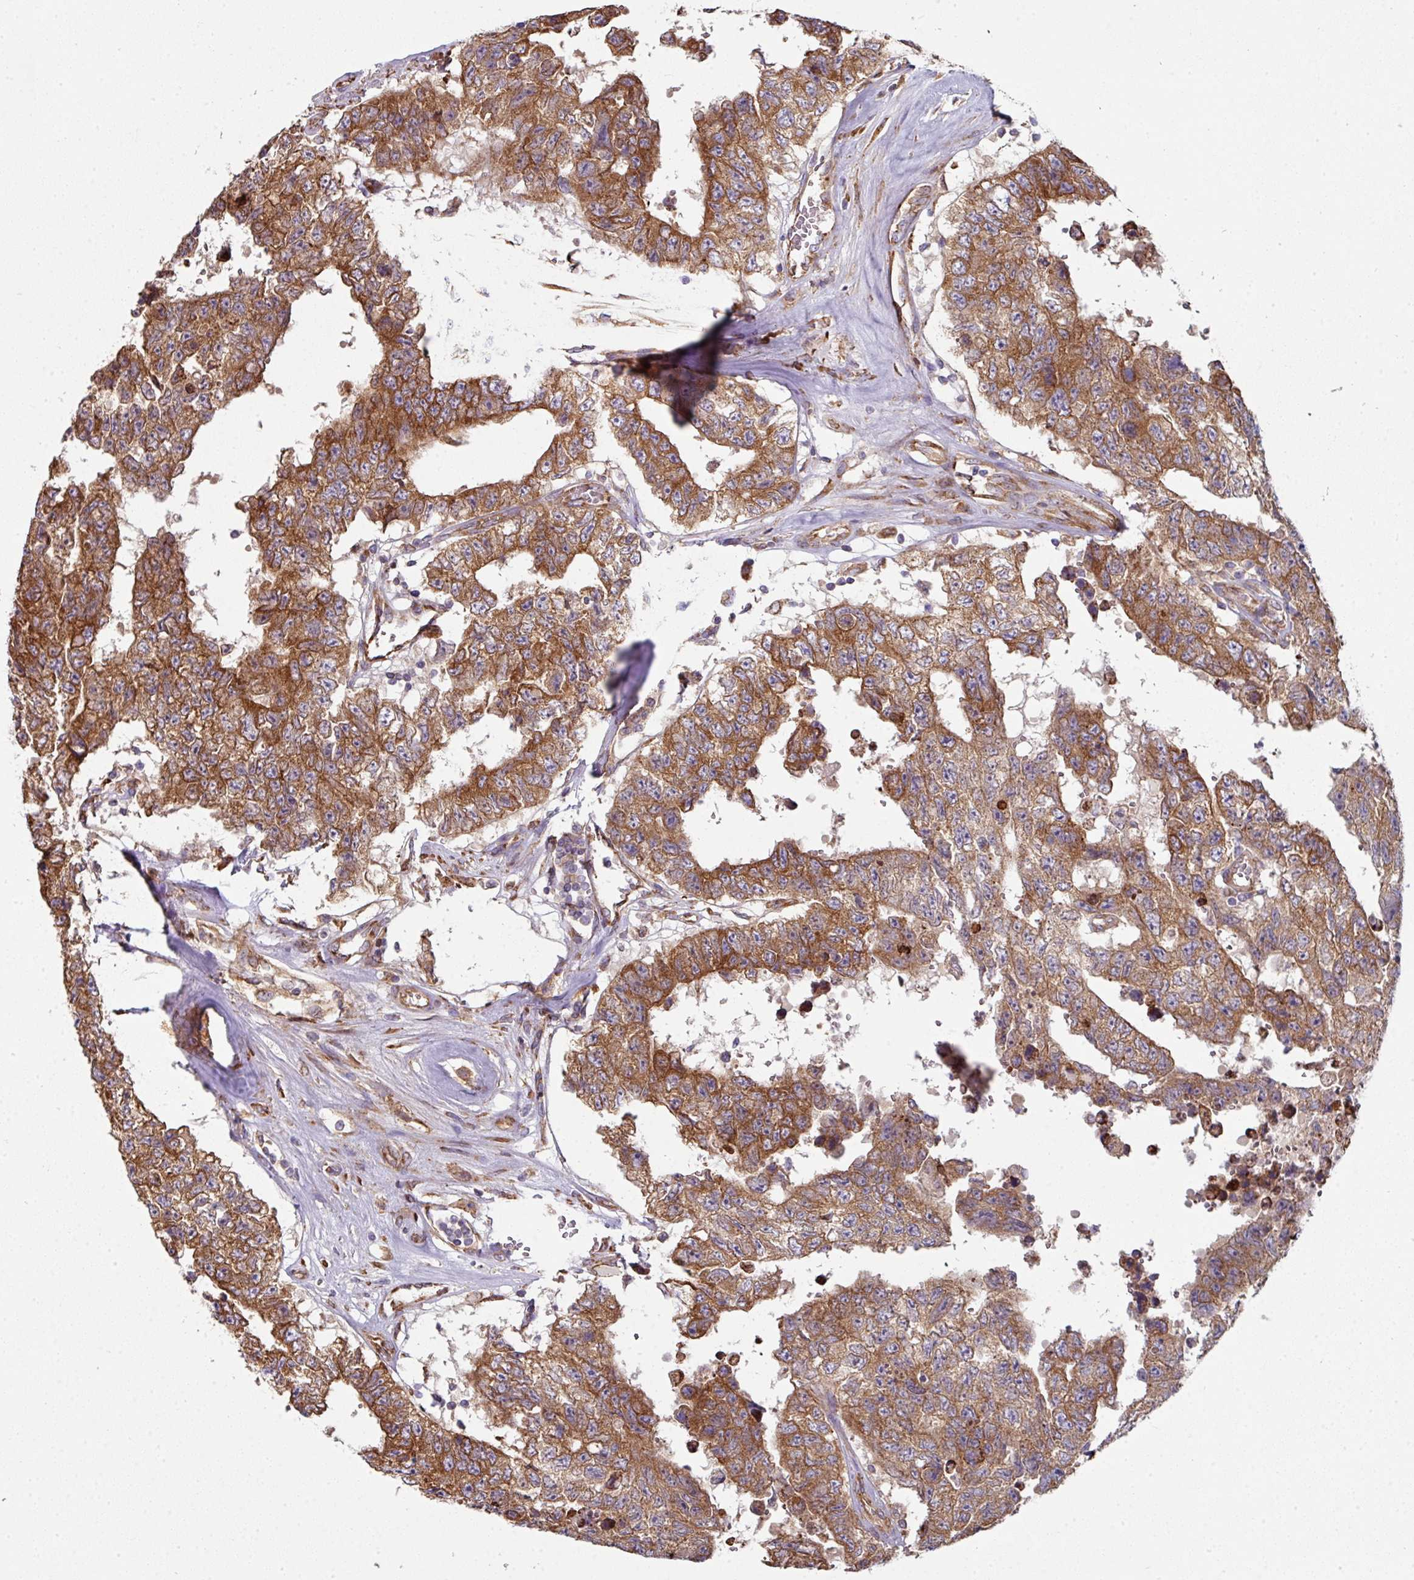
{"staining": {"intensity": "moderate", "quantity": ">75%", "location": "cytoplasmic/membranous"}, "tissue": "testis cancer", "cell_type": "Tumor cells", "image_type": "cancer", "snomed": [{"axis": "morphology", "description": "Normal tissue, NOS"}, {"axis": "morphology", "description": "Carcinoma, Embryonal, NOS"}, {"axis": "topography", "description": "Testis"}, {"axis": "topography", "description": "Epididymis"}], "caption": "Brown immunohistochemical staining in human testis cancer shows moderate cytoplasmic/membranous positivity in about >75% of tumor cells. Using DAB (brown) and hematoxylin (blue) stains, captured at high magnification using brightfield microscopy.", "gene": "FAT4", "patient": {"sex": "male", "age": 25}}